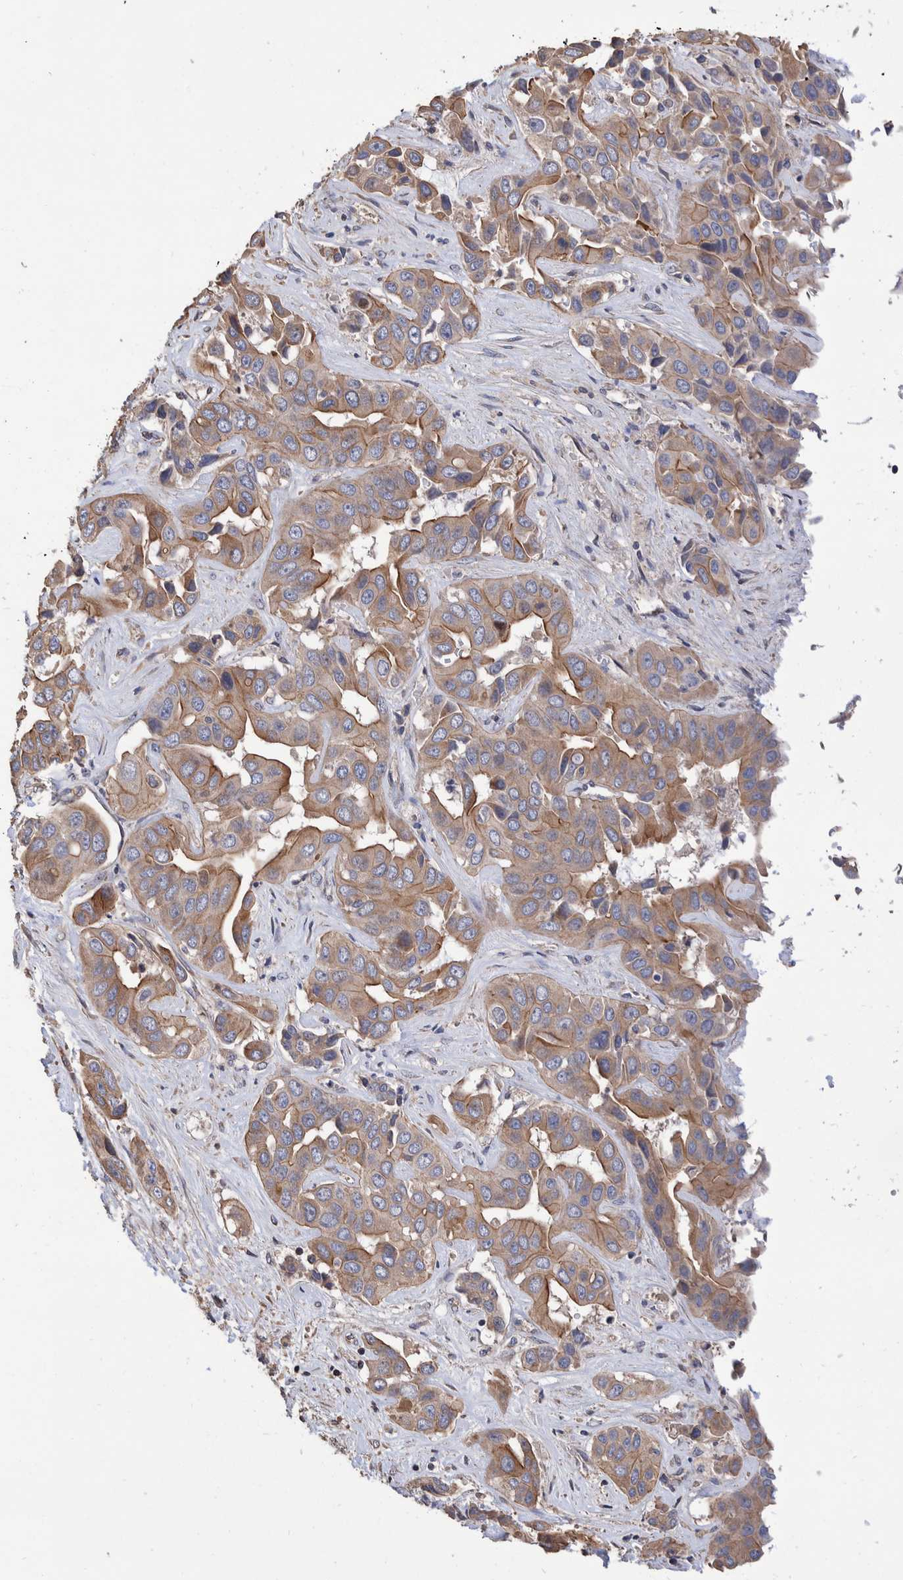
{"staining": {"intensity": "moderate", "quantity": ">75%", "location": "cytoplasmic/membranous"}, "tissue": "liver cancer", "cell_type": "Tumor cells", "image_type": "cancer", "snomed": [{"axis": "morphology", "description": "Cholangiocarcinoma"}, {"axis": "topography", "description": "Liver"}], "caption": "Brown immunohistochemical staining in human liver cancer demonstrates moderate cytoplasmic/membranous staining in approximately >75% of tumor cells. The staining is performed using DAB (3,3'-diaminobenzidine) brown chromogen to label protein expression. The nuclei are counter-stained blue using hematoxylin.", "gene": "SLC45A4", "patient": {"sex": "female", "age": 52}}